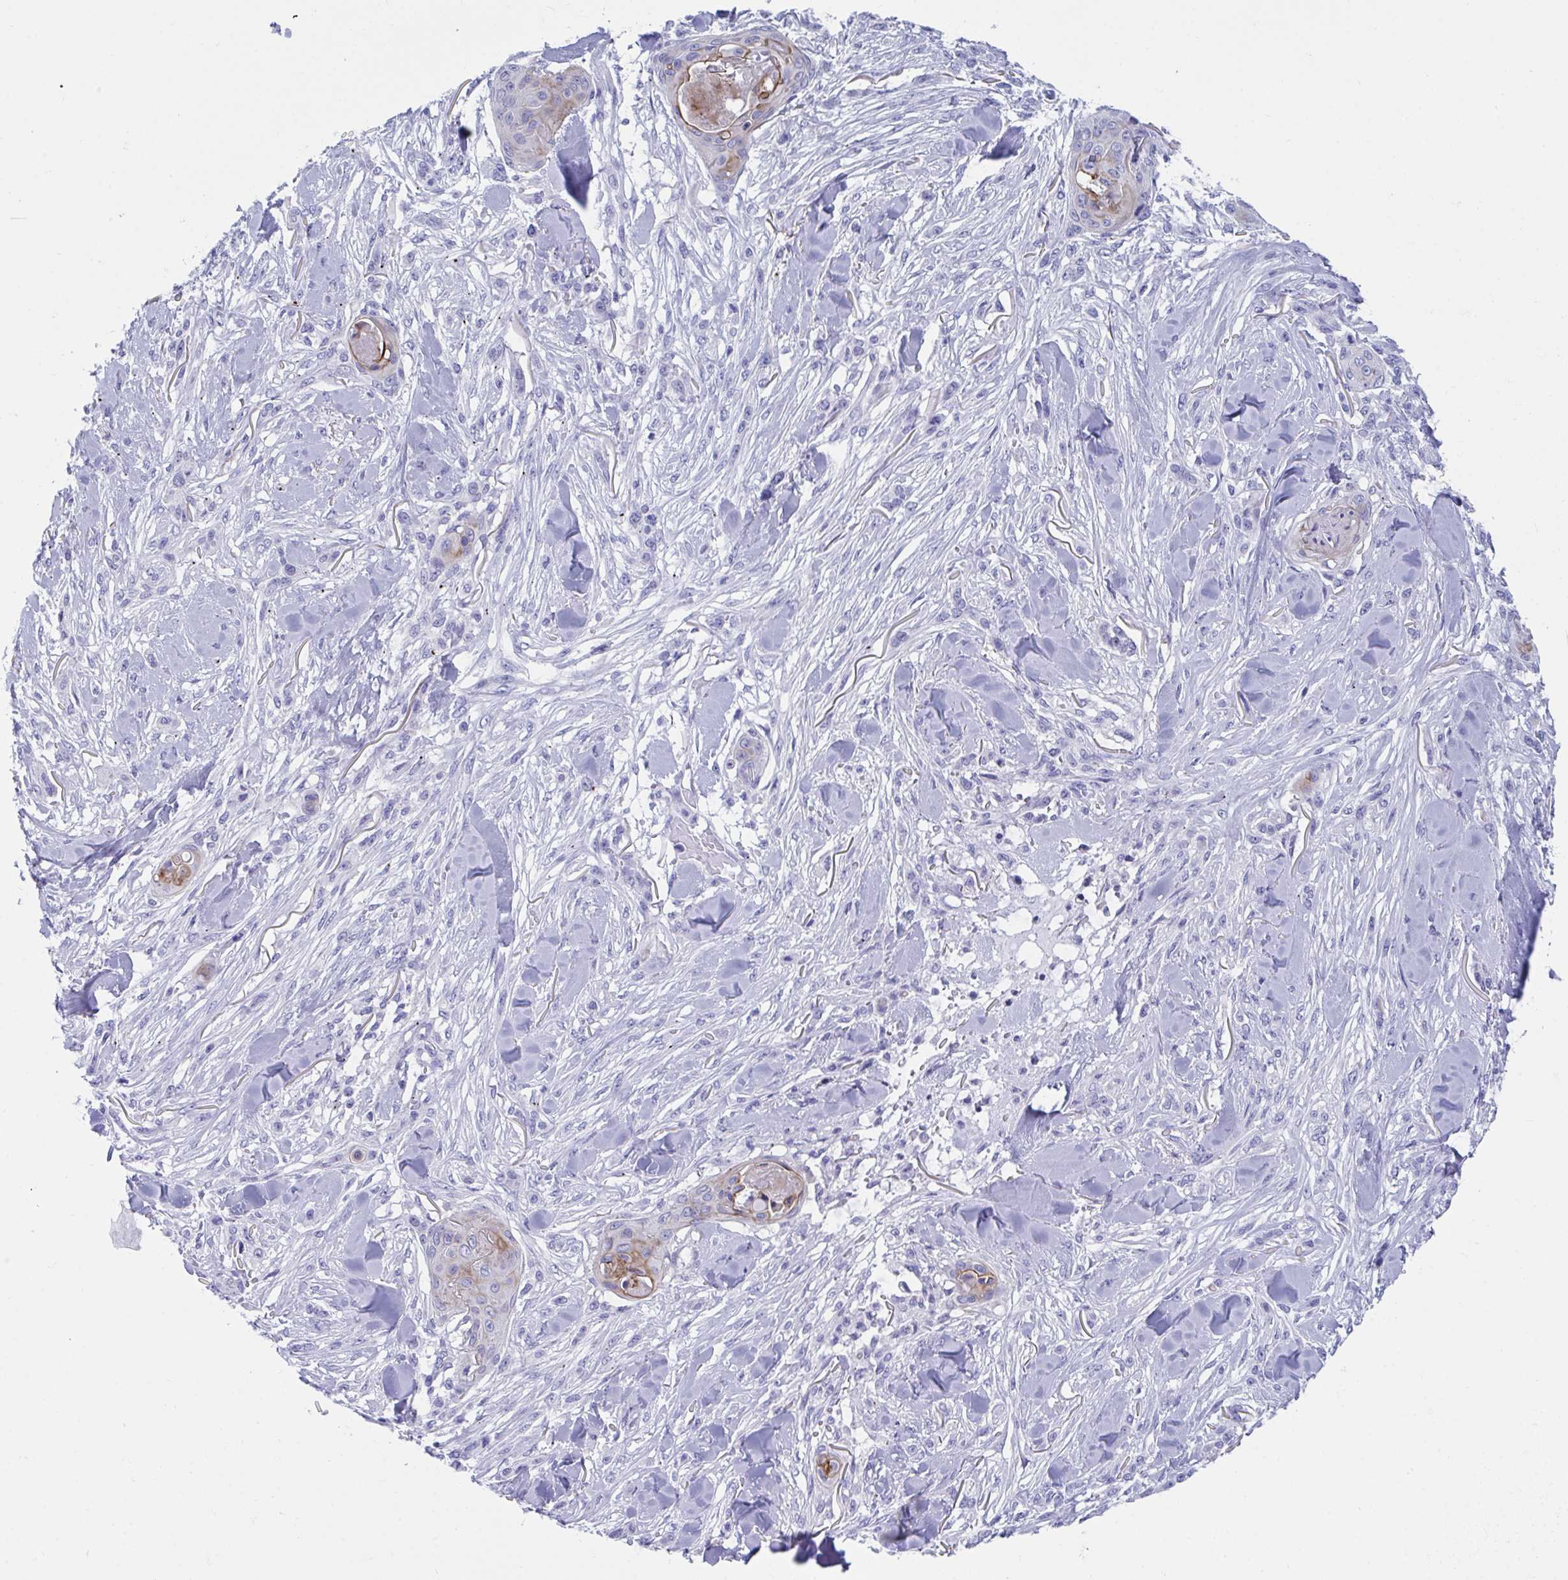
{"staining": {"intensity": "moderate", "quantity": "<25%", "location": "cytoplasmic/membranous"}, "tissue": "skin cancer", "cell_type": "Tumor cells", "image_type": "cancer", "snomed": [{"axis": "morphology", "description": "Squamous cell carcinoma, NOS"}, {"axis": "topography", "description": "Skin"}], "caption": "Approximately <25% of tumor cells in skin cancer show moderate cytoplasmic/membranous protein positivity as visualized by brown immunohistochemical staining.", "gene": "TTC30B", "patient": {"sex": "female", "age": 59}}